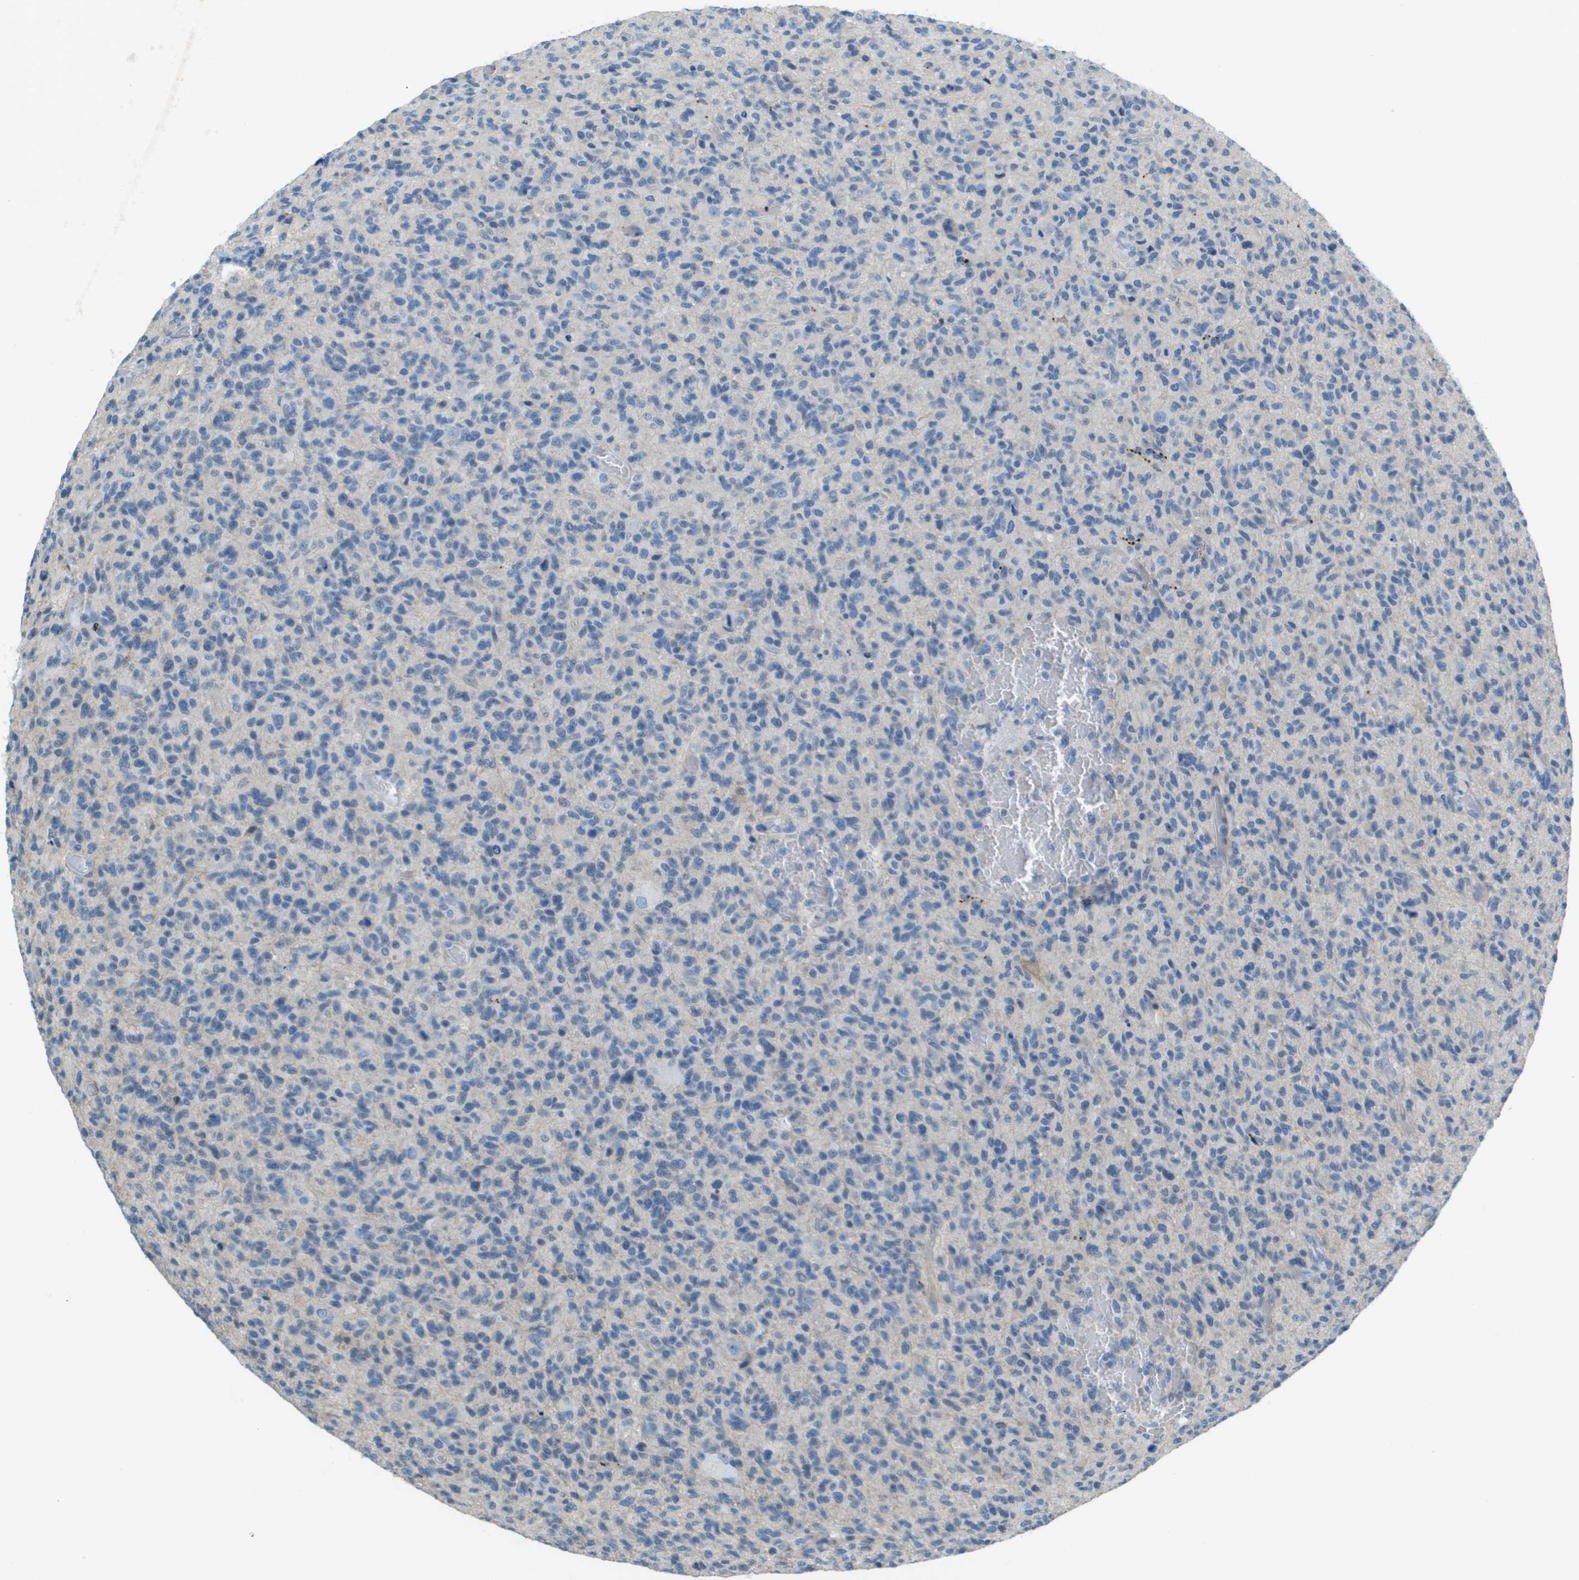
{"staining": {"intensity": "negative", "quantity": "none", "location": "none"}, "tissue": "glioma", "cell_type": "Tumor cells", "image_type": "cancer", "snomed": [{"axis": "morphology", "description": "Glioma, malignant, High grade"}, {"axis": "topography", "description": "Brain"}], "caption": "This is an immunohistochemistry histopathology image of human glioma. There is no staining in tumor cells.", "gene": "SDC1", "patient": {"sex": "male", "age": 71}}